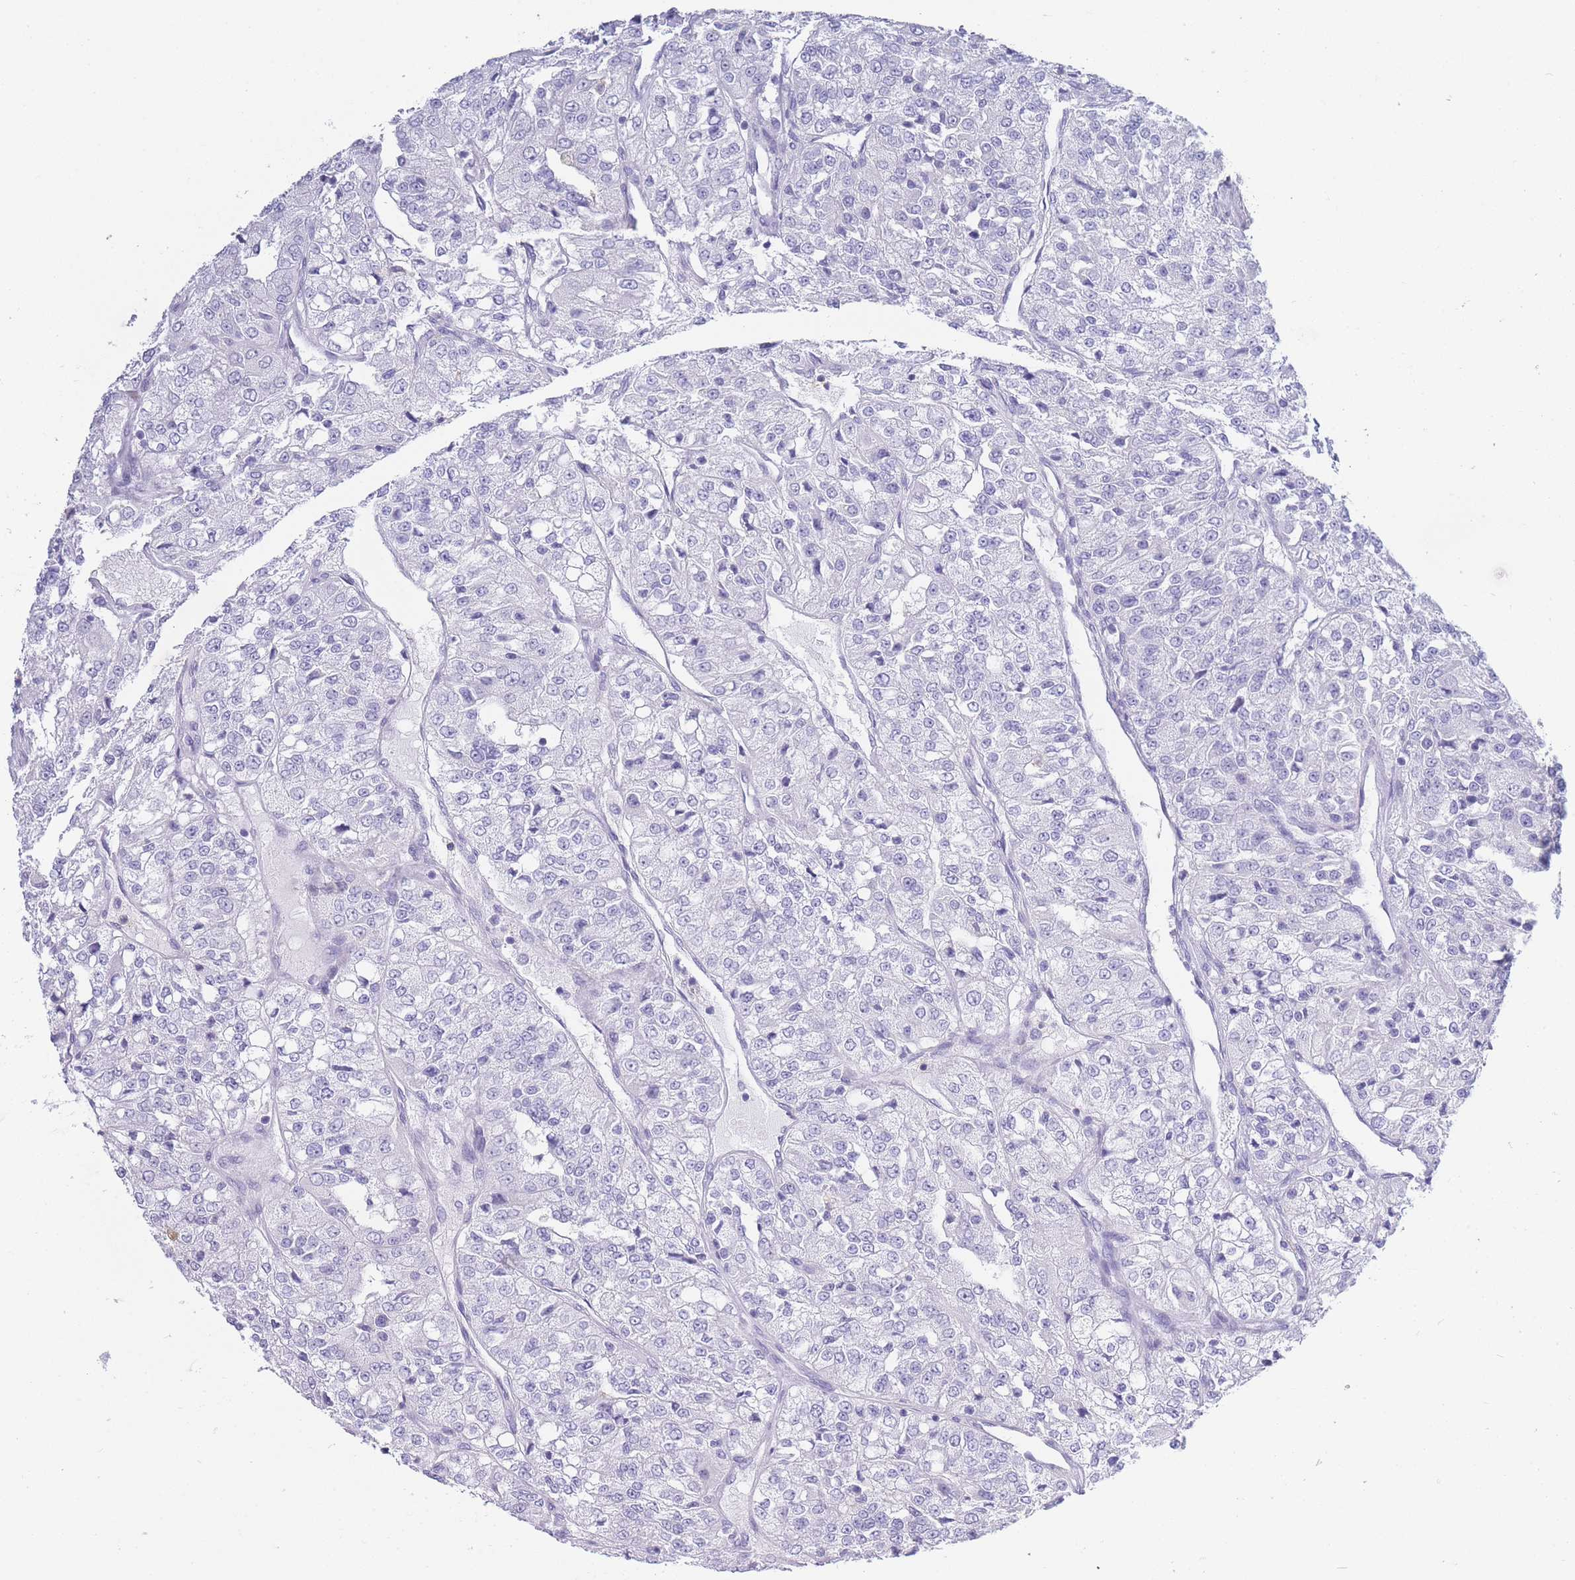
{"staining": {"intensity": "negative", "quantity": "none", "location": "none"}, "tissue": "renal cancer", "cell_type": "Tumor cells", "image_type": "cancer", "snomed": [{"axis": "morphology", "description": "Adenocarcinoma, NOS"}, {"axis": "topography", "description": "Kidney"}], "caption": "Renal cancer (adenocarcinoma) was stained to show a protein in brown. There is no significant staining in tumor cells.", "gene": "CD37", "patient": {"sex": "female", "age": 63}}